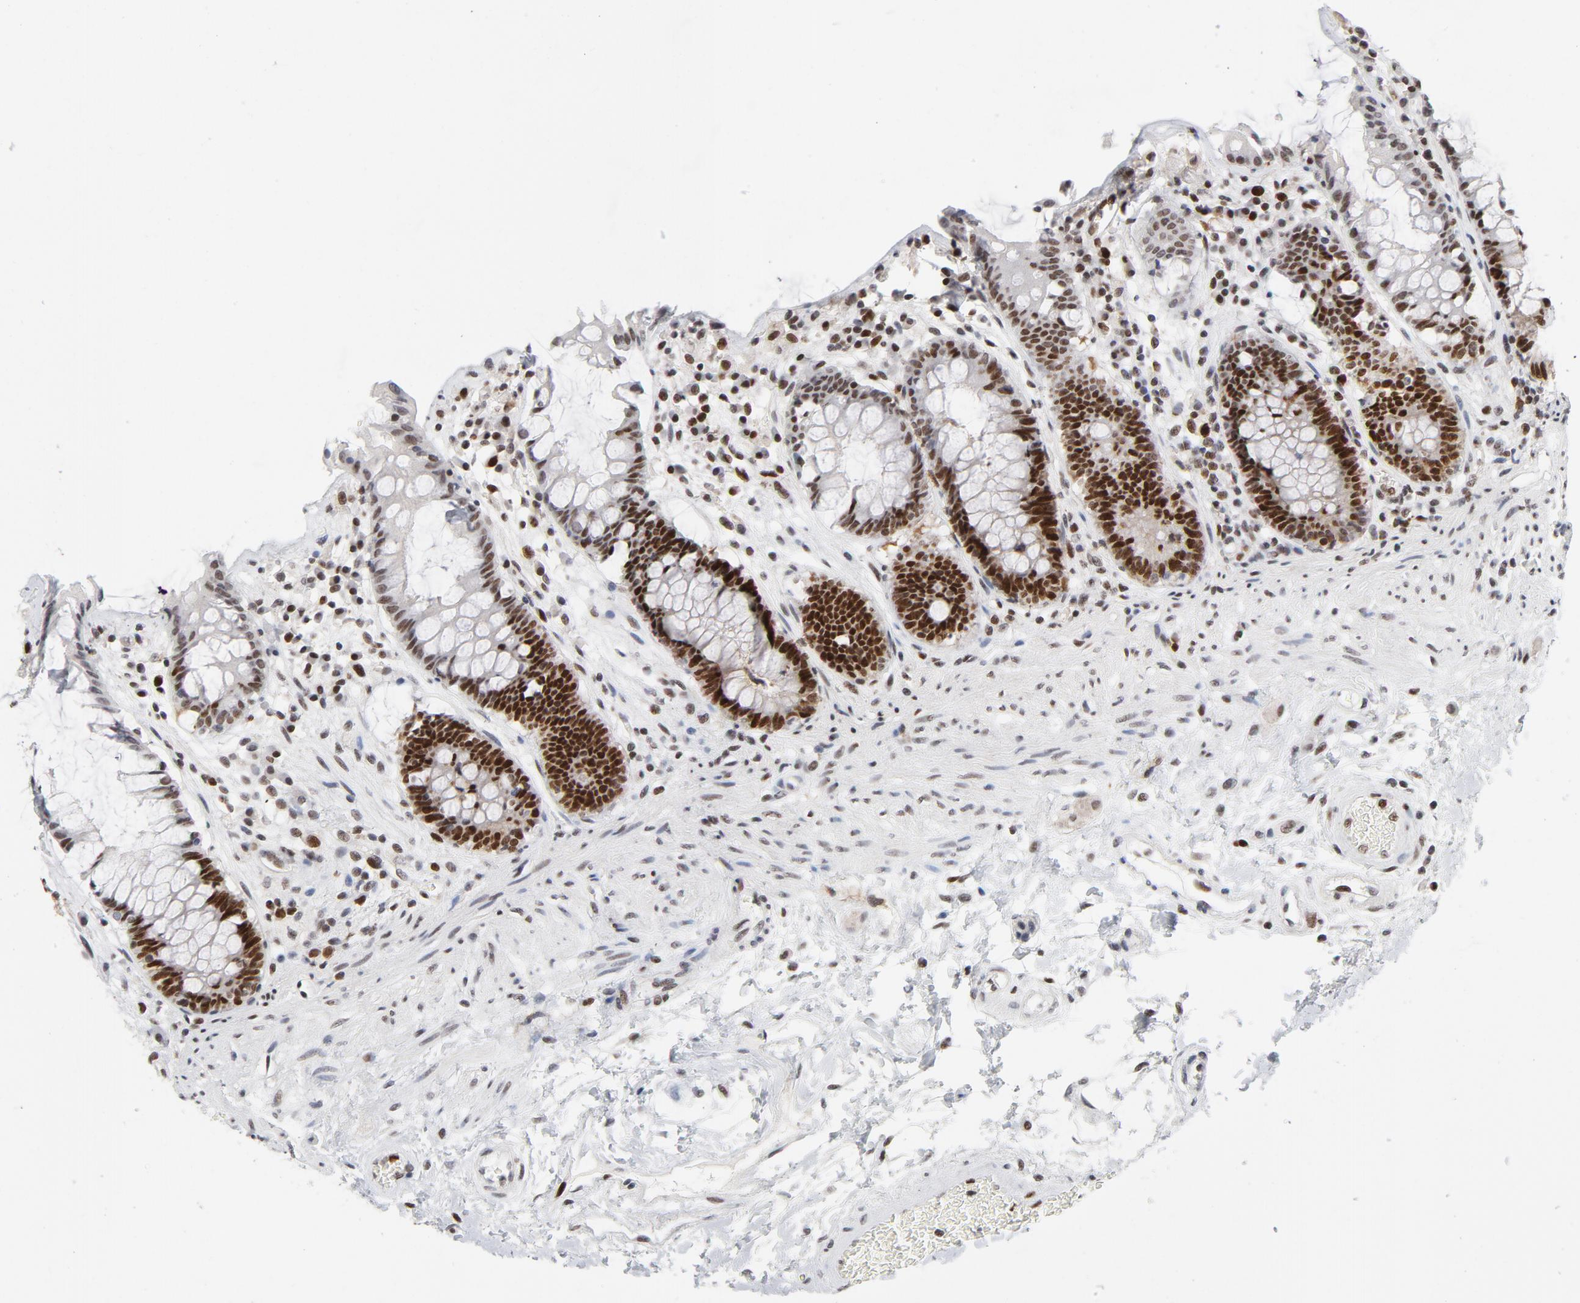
{"staining": {"intensity": "strong", "quantity": ">75%", "location": "nuclear"}, "tissue": "rectum", "cell_type": "Glandular cells", "image_type": "normal", "snomed": [{"axis": "morphology", "description": "Normal tissue, NOS"}, {"axis": "topography", "description": "Rectum"}], "caption": "A photomicrograph of human rectum stained for a protein reveals strong nuclear brown staining in glandular cells. (brown staining indicates protein expression, while blue staining denotes nuclei).", "gene": "RFC4", "patient": {"sex": "female", "age": 46}}